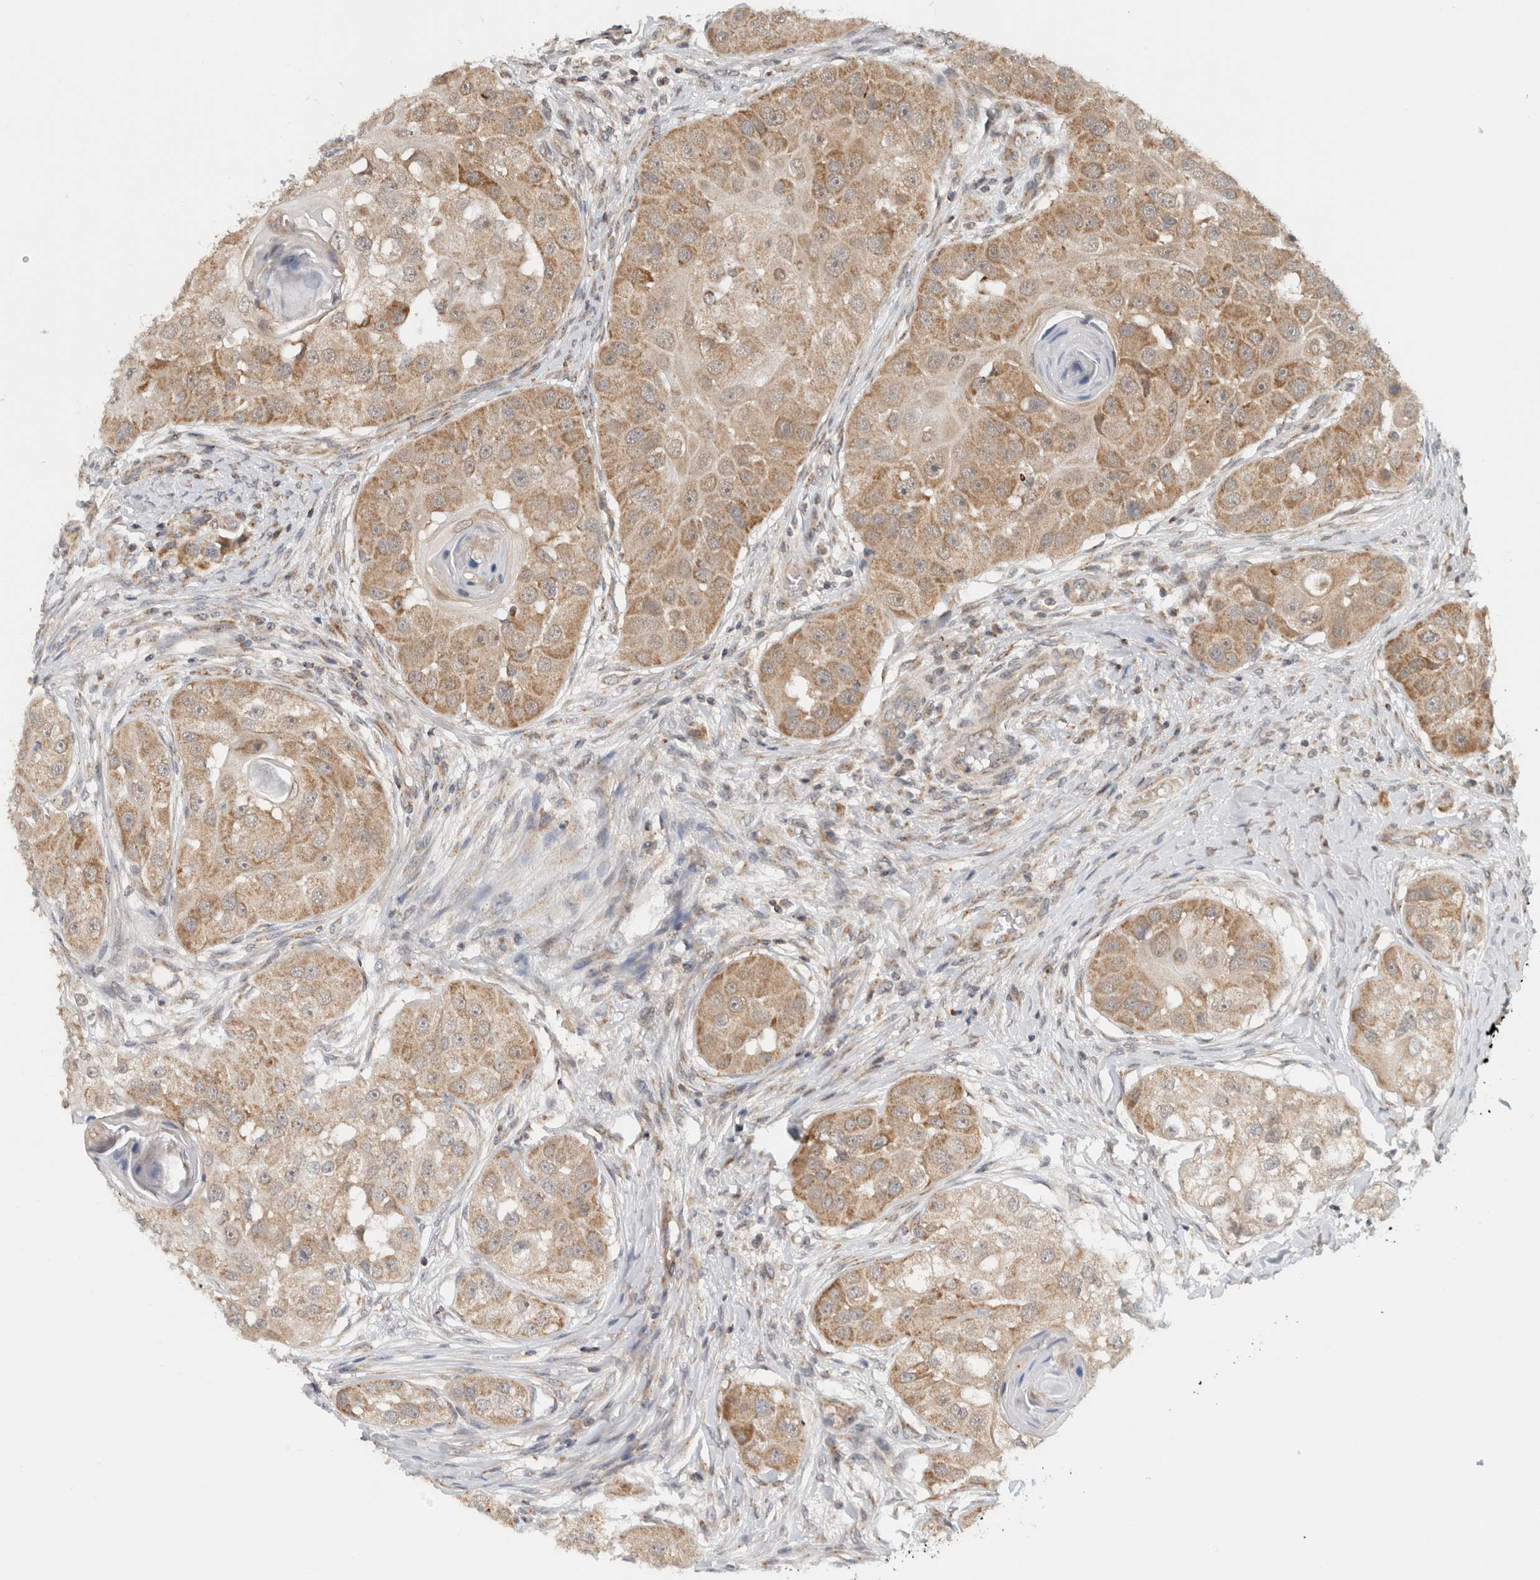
{"staining": {"intensity": "moderate", "quantity": ">75%", "location": "cytoplasmic/membranous"}, "tissue": "head and neck cancer", "cell_type": "Tumor cells", "image_type": "cancer", "snomed": [{"axis": "morphology", "description": "Normal tissue, NOS"}, {"axis": "morphology", "description": "Squamous cell carcinoma, NOS"}, {"axis": "topography", "description": "Skeletal muscle"}, {"axis": "topography", "description": "Head-Neck"}], "caption": "Immunohistochemical staining of human head and neck squamous cell carcinoma reveals medium levels of moderate cytoplasmic/membranous staining in about >75% of tumor cells.", "gene": "CMC2", "patient": {"sex": "male", "age": 51}}